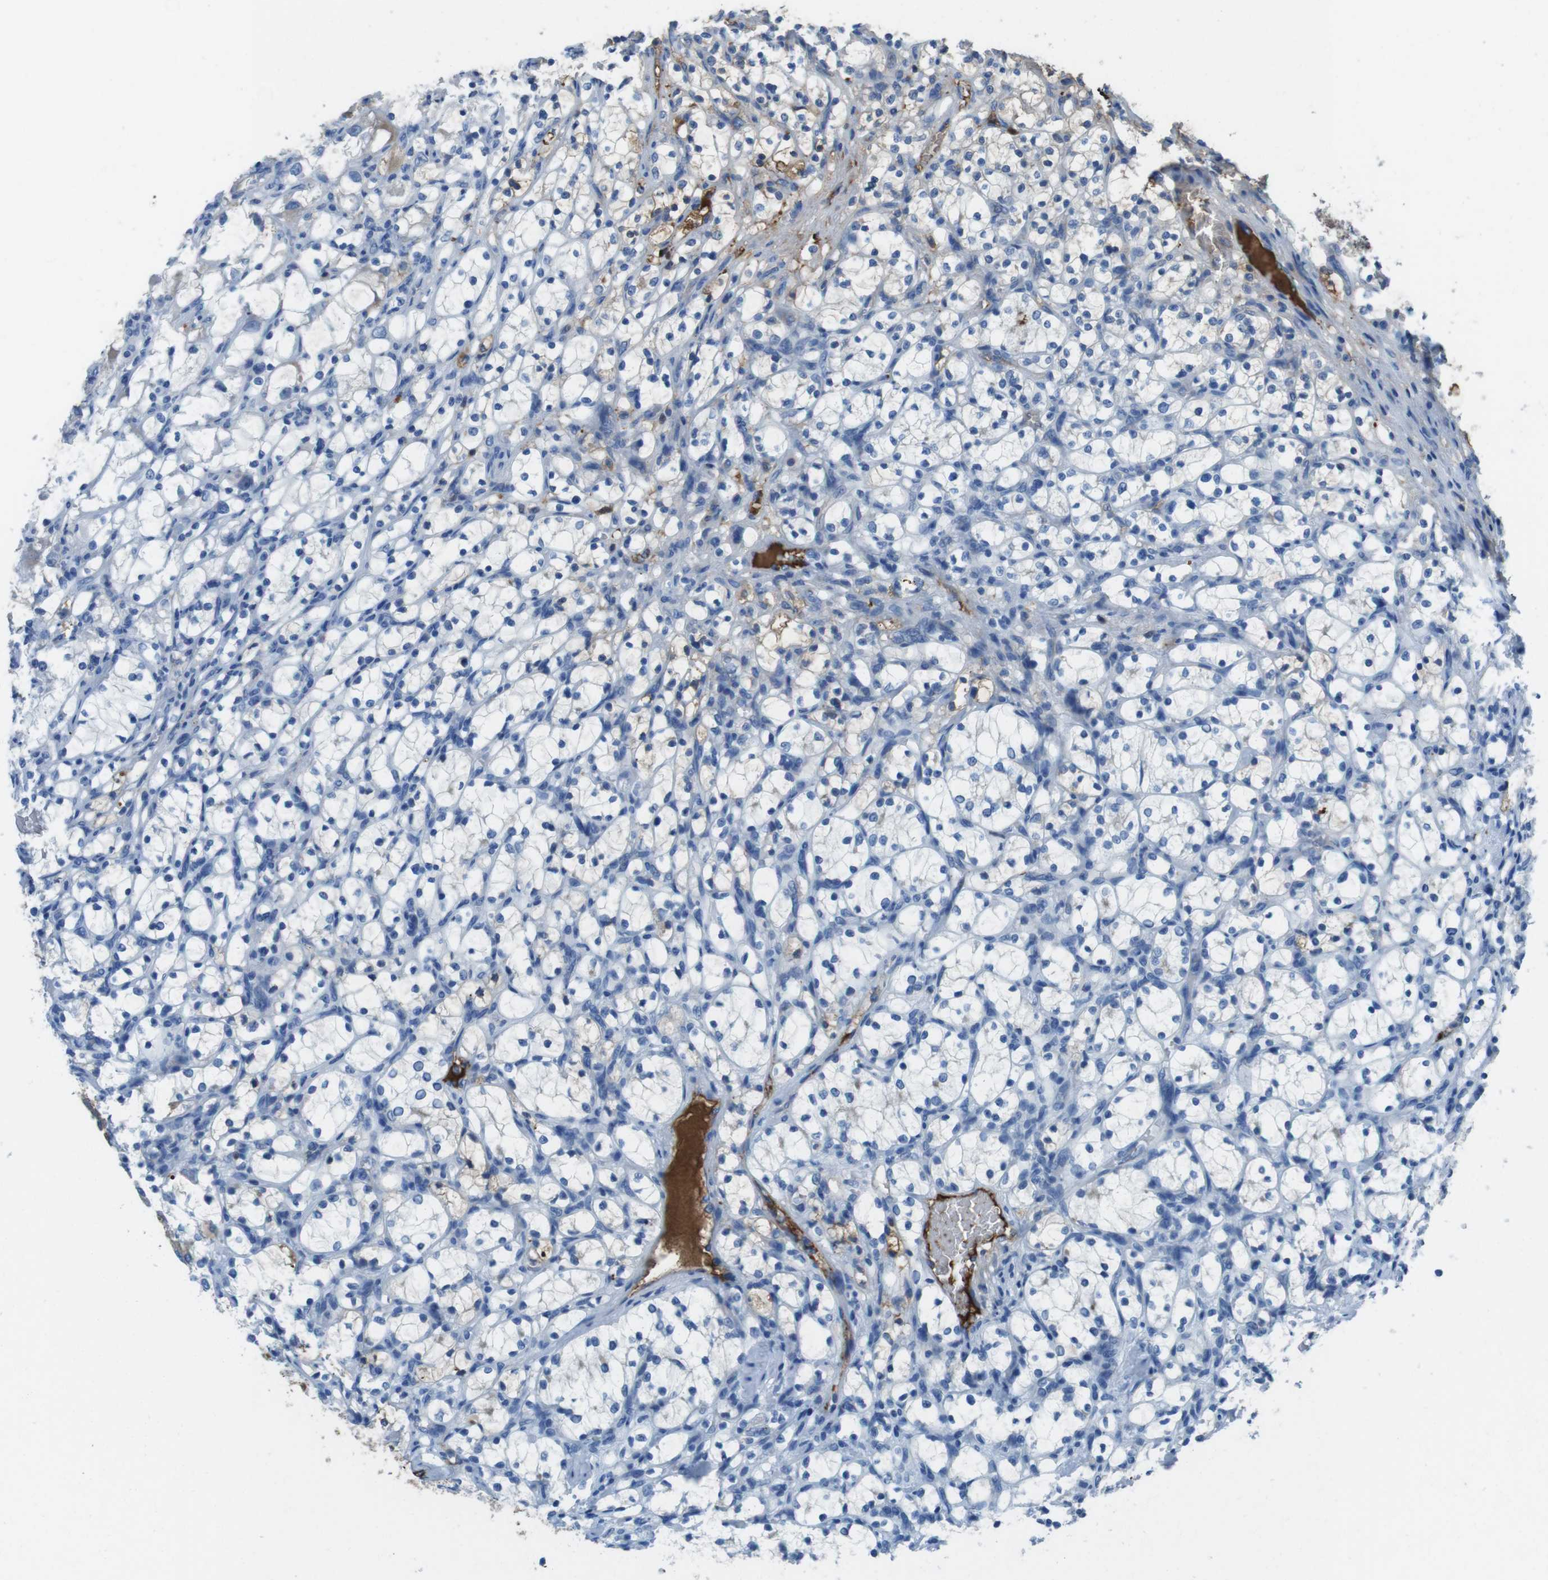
{"staining": {"intensity": "negative", "quantity": "none", "location": "none"}, "tissue": "renal cancer", "cell_type": "Tumor cells", "image_type": "cancer", "snomed": [{"axis": "morphology", "description": "Adenocarcinoma, NOS"}, {"axis": "topography", "description": "Kidney"}], "caption": "An image of human renal adenocarcinoma is negative for staining in tumor cells.", "gene": "TMPRSS15", "patient": {"sex": "female", "age": 69}}